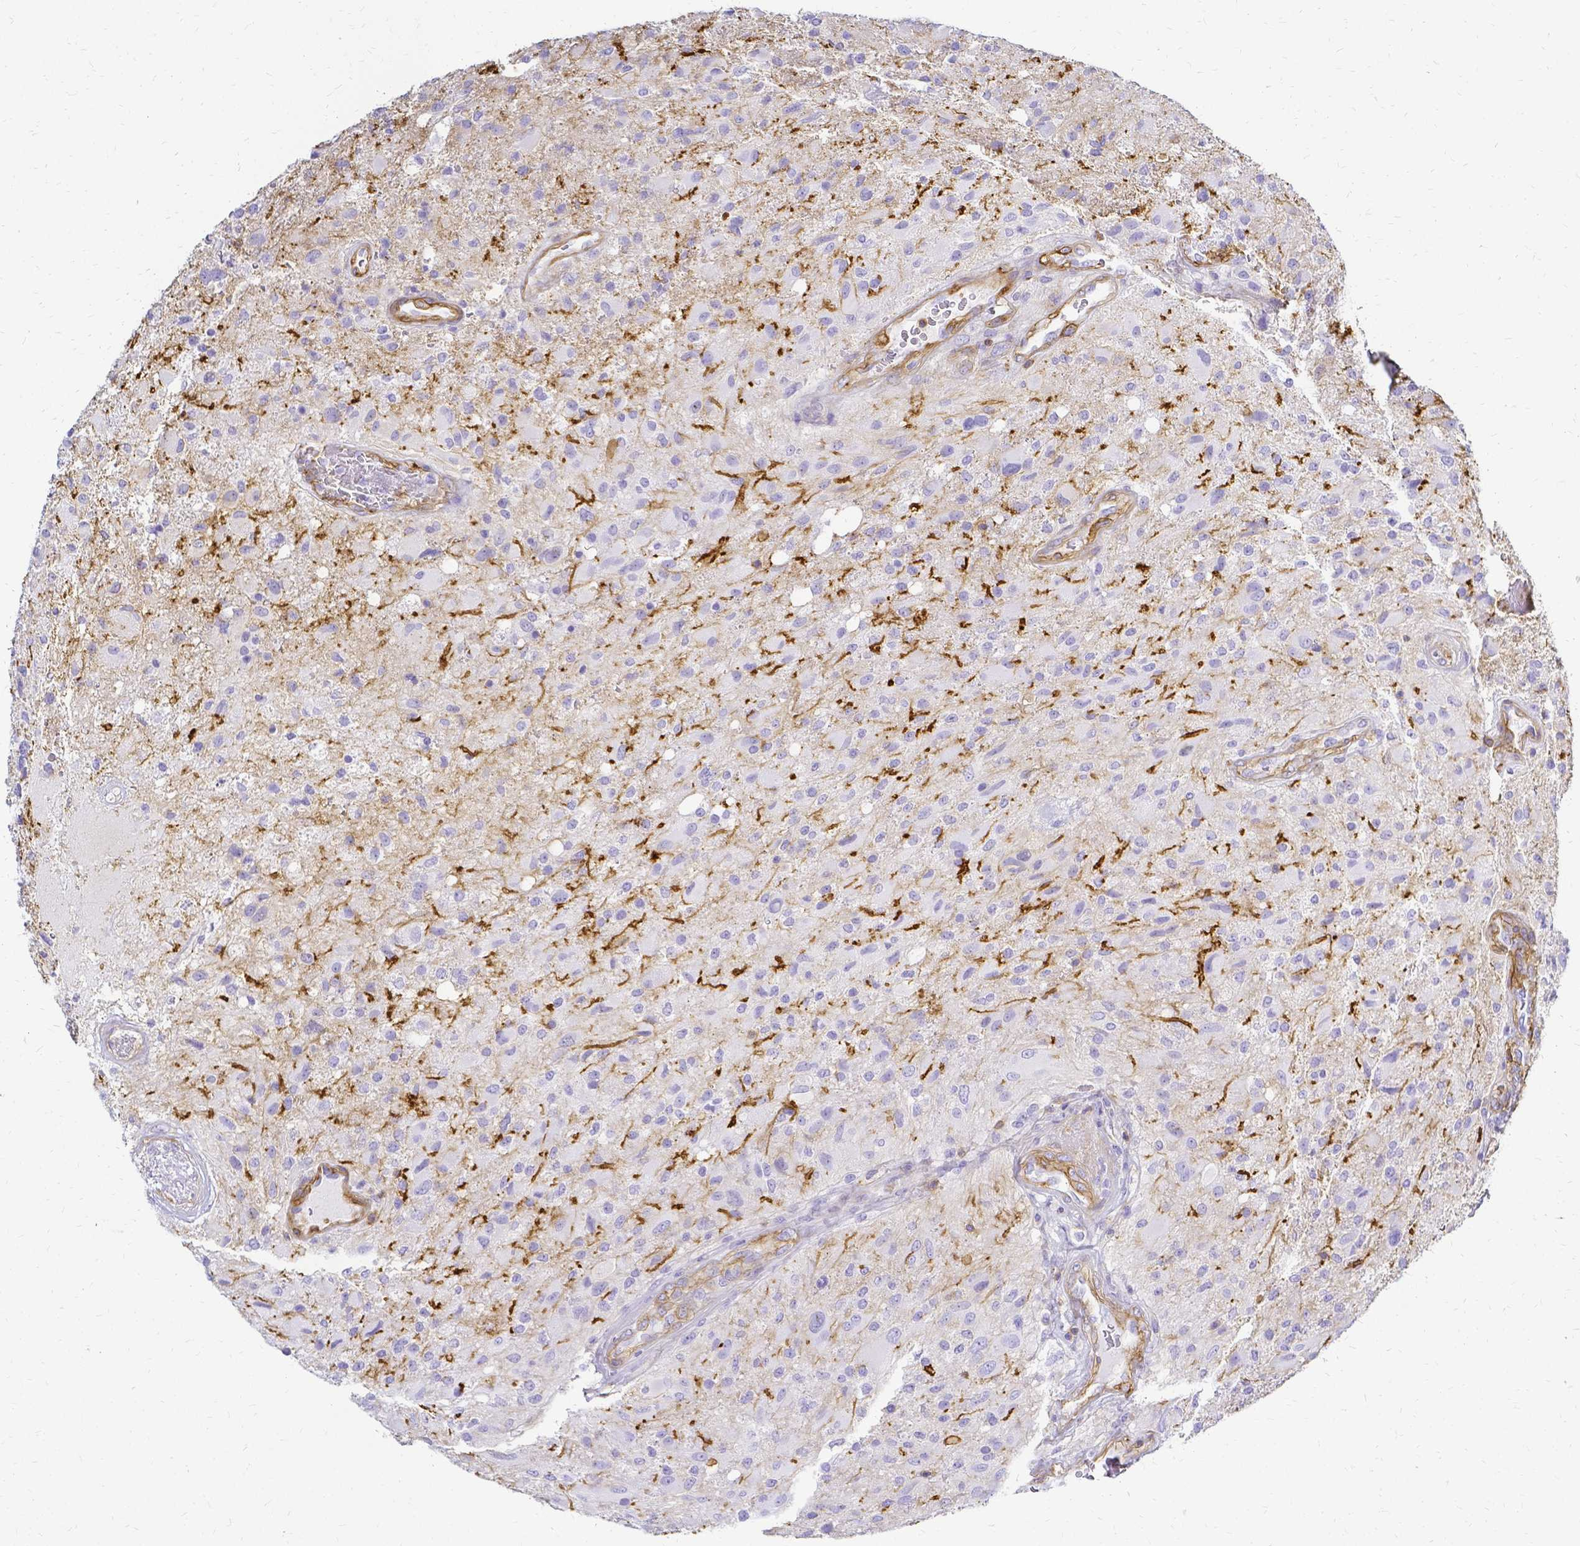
{"staining": {"intensity": "negative", "quantity": "none", "location": "none"}, "tissue": "glioma", "cell_type": "Tumor cells", "image_type": "cancer", "snomed": [{"axis": "morphology", "description": "Glioma, malignant, High grade"}, {"axis": "topography", "description": "Brain"}], "caption": "There is no significant staining in tumor cells of malignant high-grade glioma.", "gene": "HSPA12A", "patient": {"sex": "male", "age": 53}}